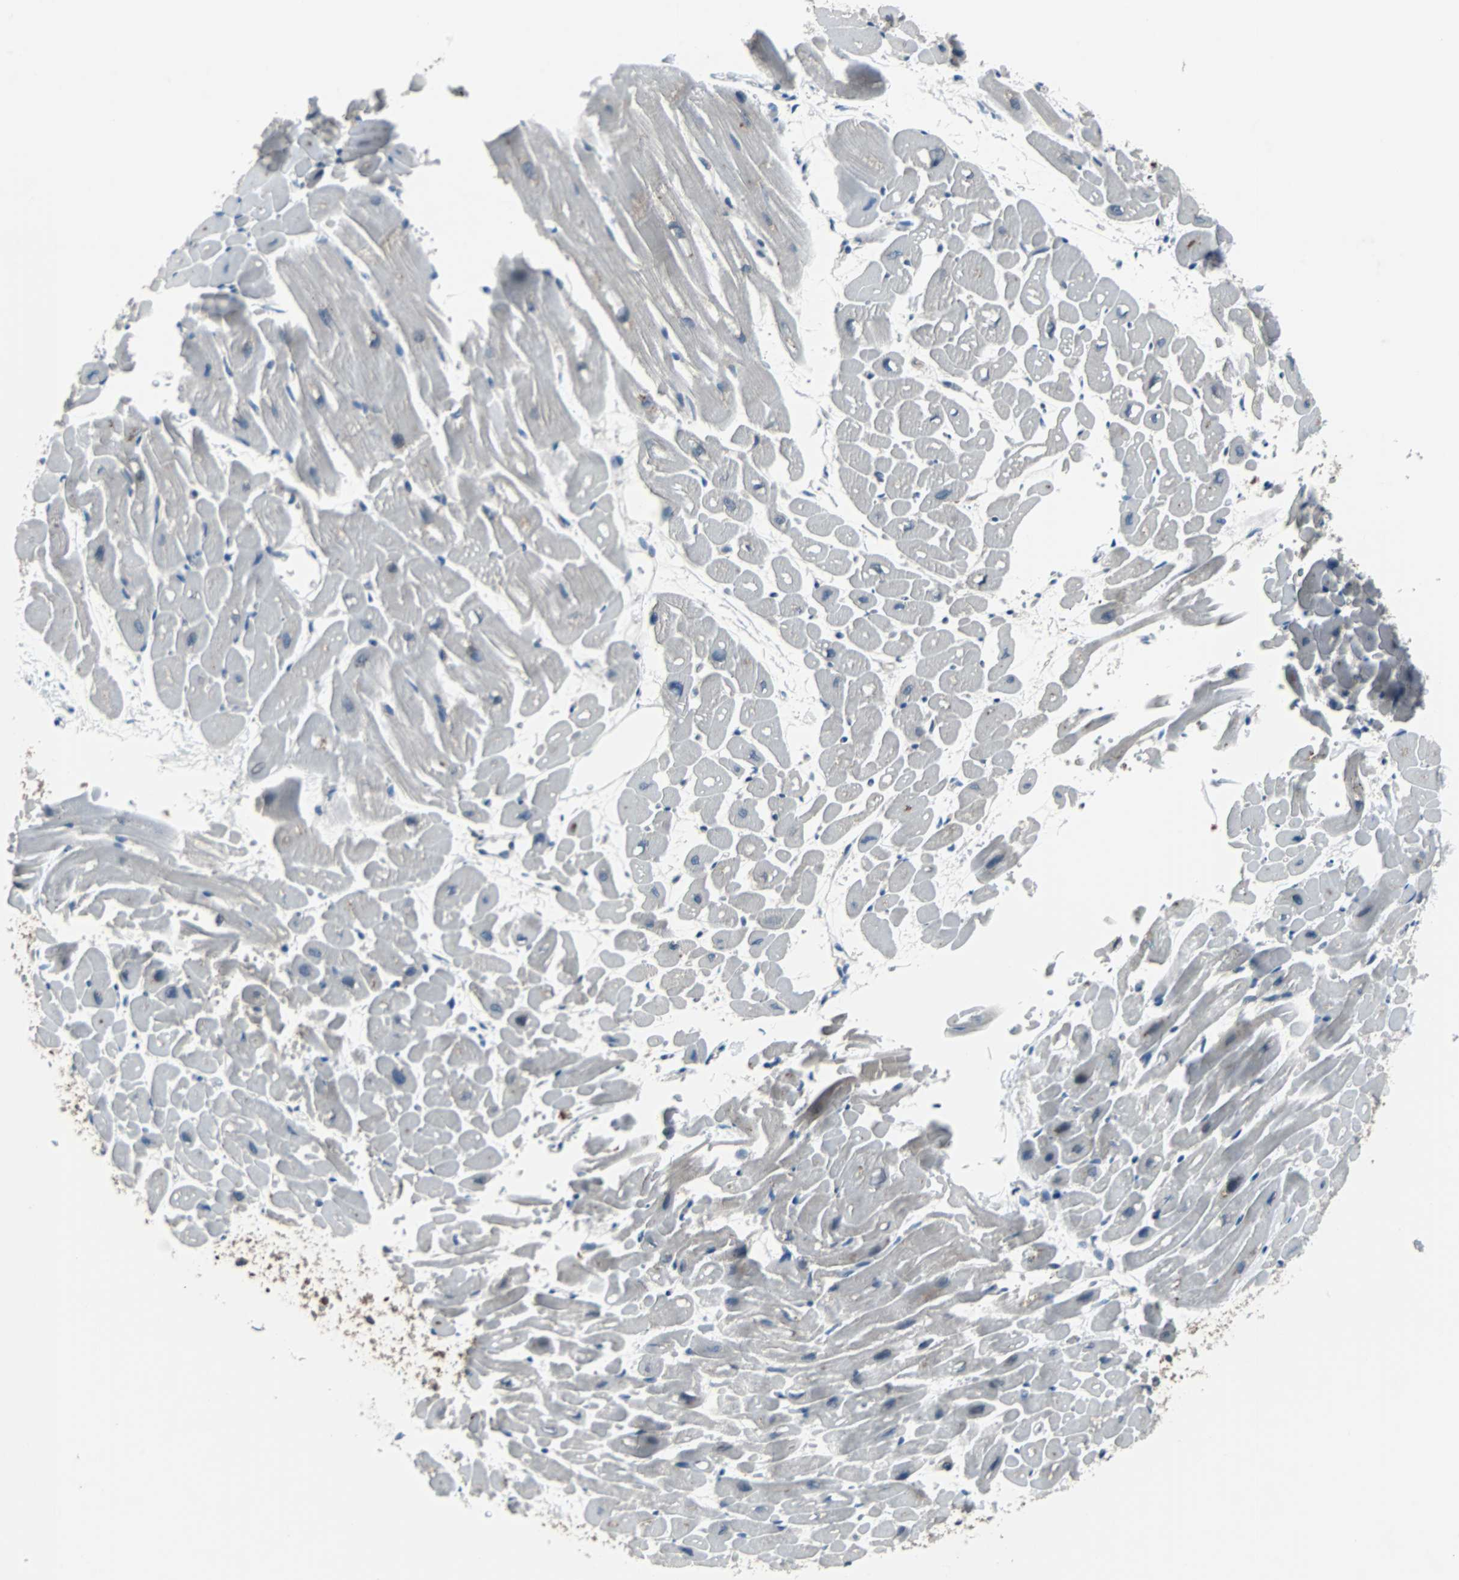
{"staining": {"intensity": "weak", "quantity": "<25%", "location": "cytoplasmic/membranous"}, "tissue": "heart muscle", "cell_type": "Cardiomyocytes", "image_type": "normal", "snomed": [{"axis": "morphology", "description": "Normal tissue, NOS"}, {"axis": "topography", "description": "Heart"}], "caption": "Cardiomyocytes show no significant protein expression in unremarkable heart muscle. (Brightfield microscopy of DAB immunohistochemistry (IHC) at high magnification).", "gene": "PAK1", "patient": {"sex": "male", "age": 45}}